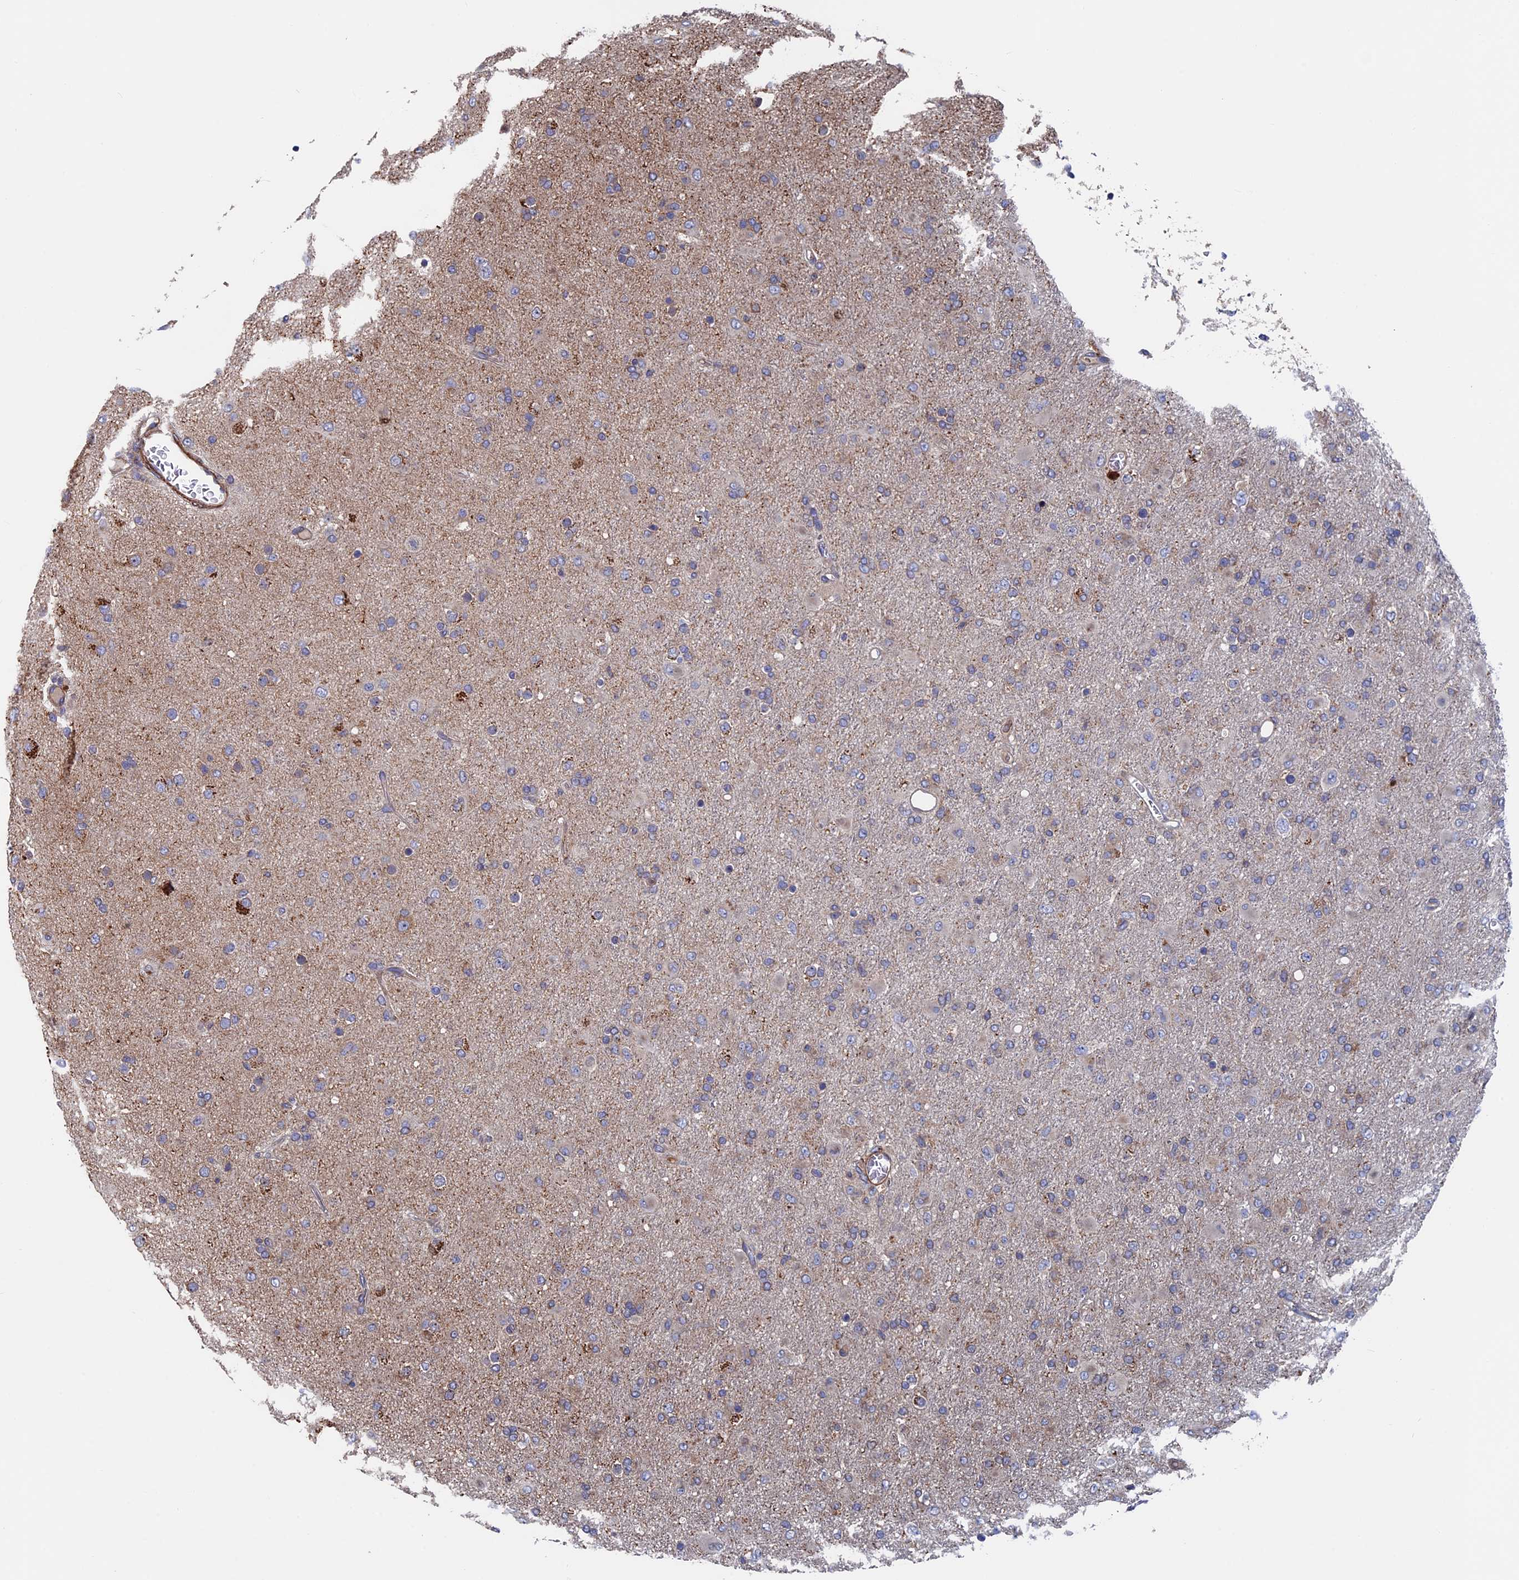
{"staining": {"intensity": "weak", "quantity": "<25%", "location": "cytoplasmic/membranous"}, "tissue": "glioma", "cell_type": "Tumor cells", "image_type": "cancer", "snomed": [{"axis": "morphology", "description": "Glioma, malignant, Low grade"}, {"axis": "topography", "description": "Brain"}], "caption": "A histopathology image of glioma stained for a protein shows no brown staining in tumor cells.", "gene": "DNAJC3", "patient": {"sex": "male", "age": 65}}